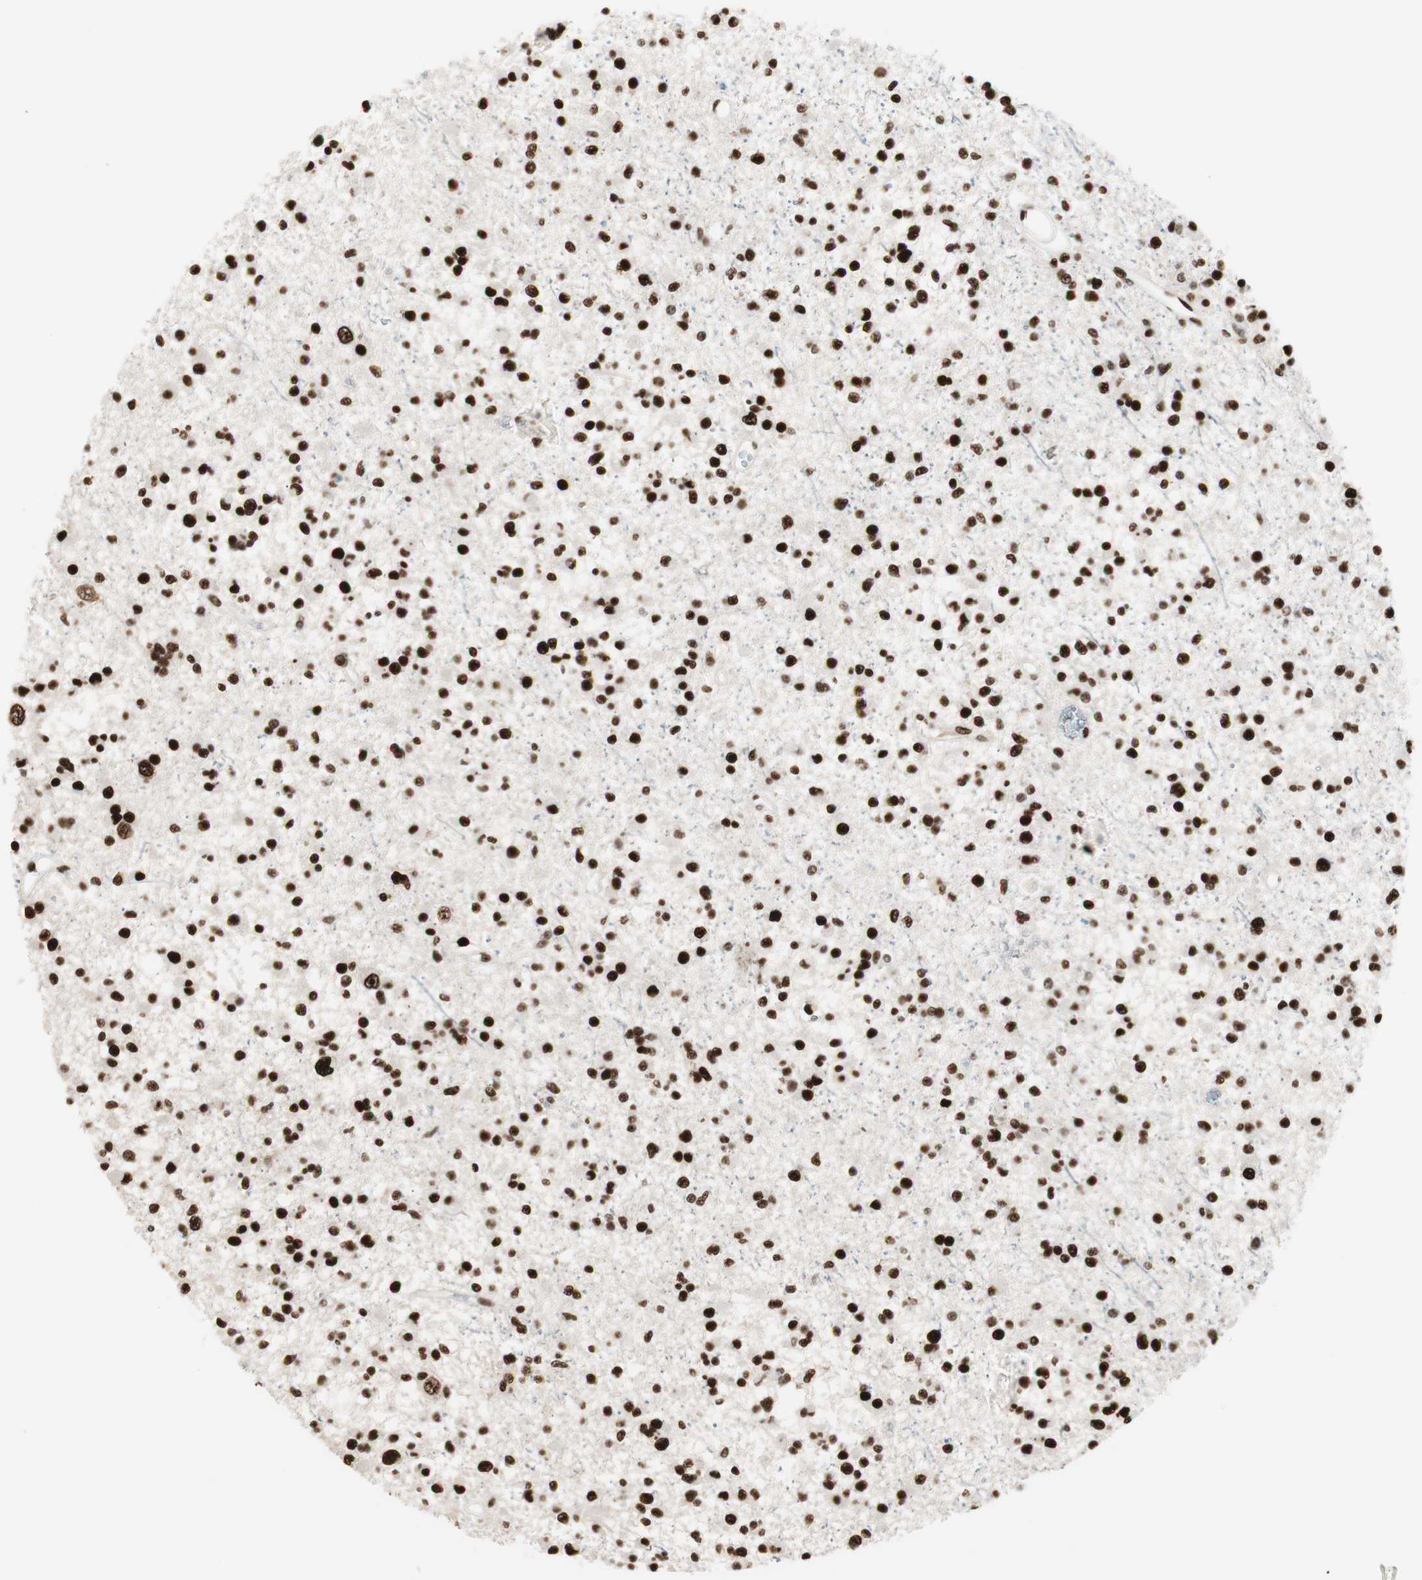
{"staining": {"intensity": "strong", "quantity": ">75%", "location": "nuclear"}, "tissue": "glioma", "cell_type": "Tumor cells", "image_type": "cancer", "snomed": [{"axis": "morphology", "description": "Glioma, malignant, Low grade"}, {"axis": "topography", "description": "Brain"}], "caption": "Immunohistochemistry photomicrograph of human low-grade glioma (malignant) stained for a protein (brown), which exhibits high levels of strong nuclear expression in approximately >75% of tumor cells.", "gene": "PSME3", "patient": {"sex": "female", "age": 22}}